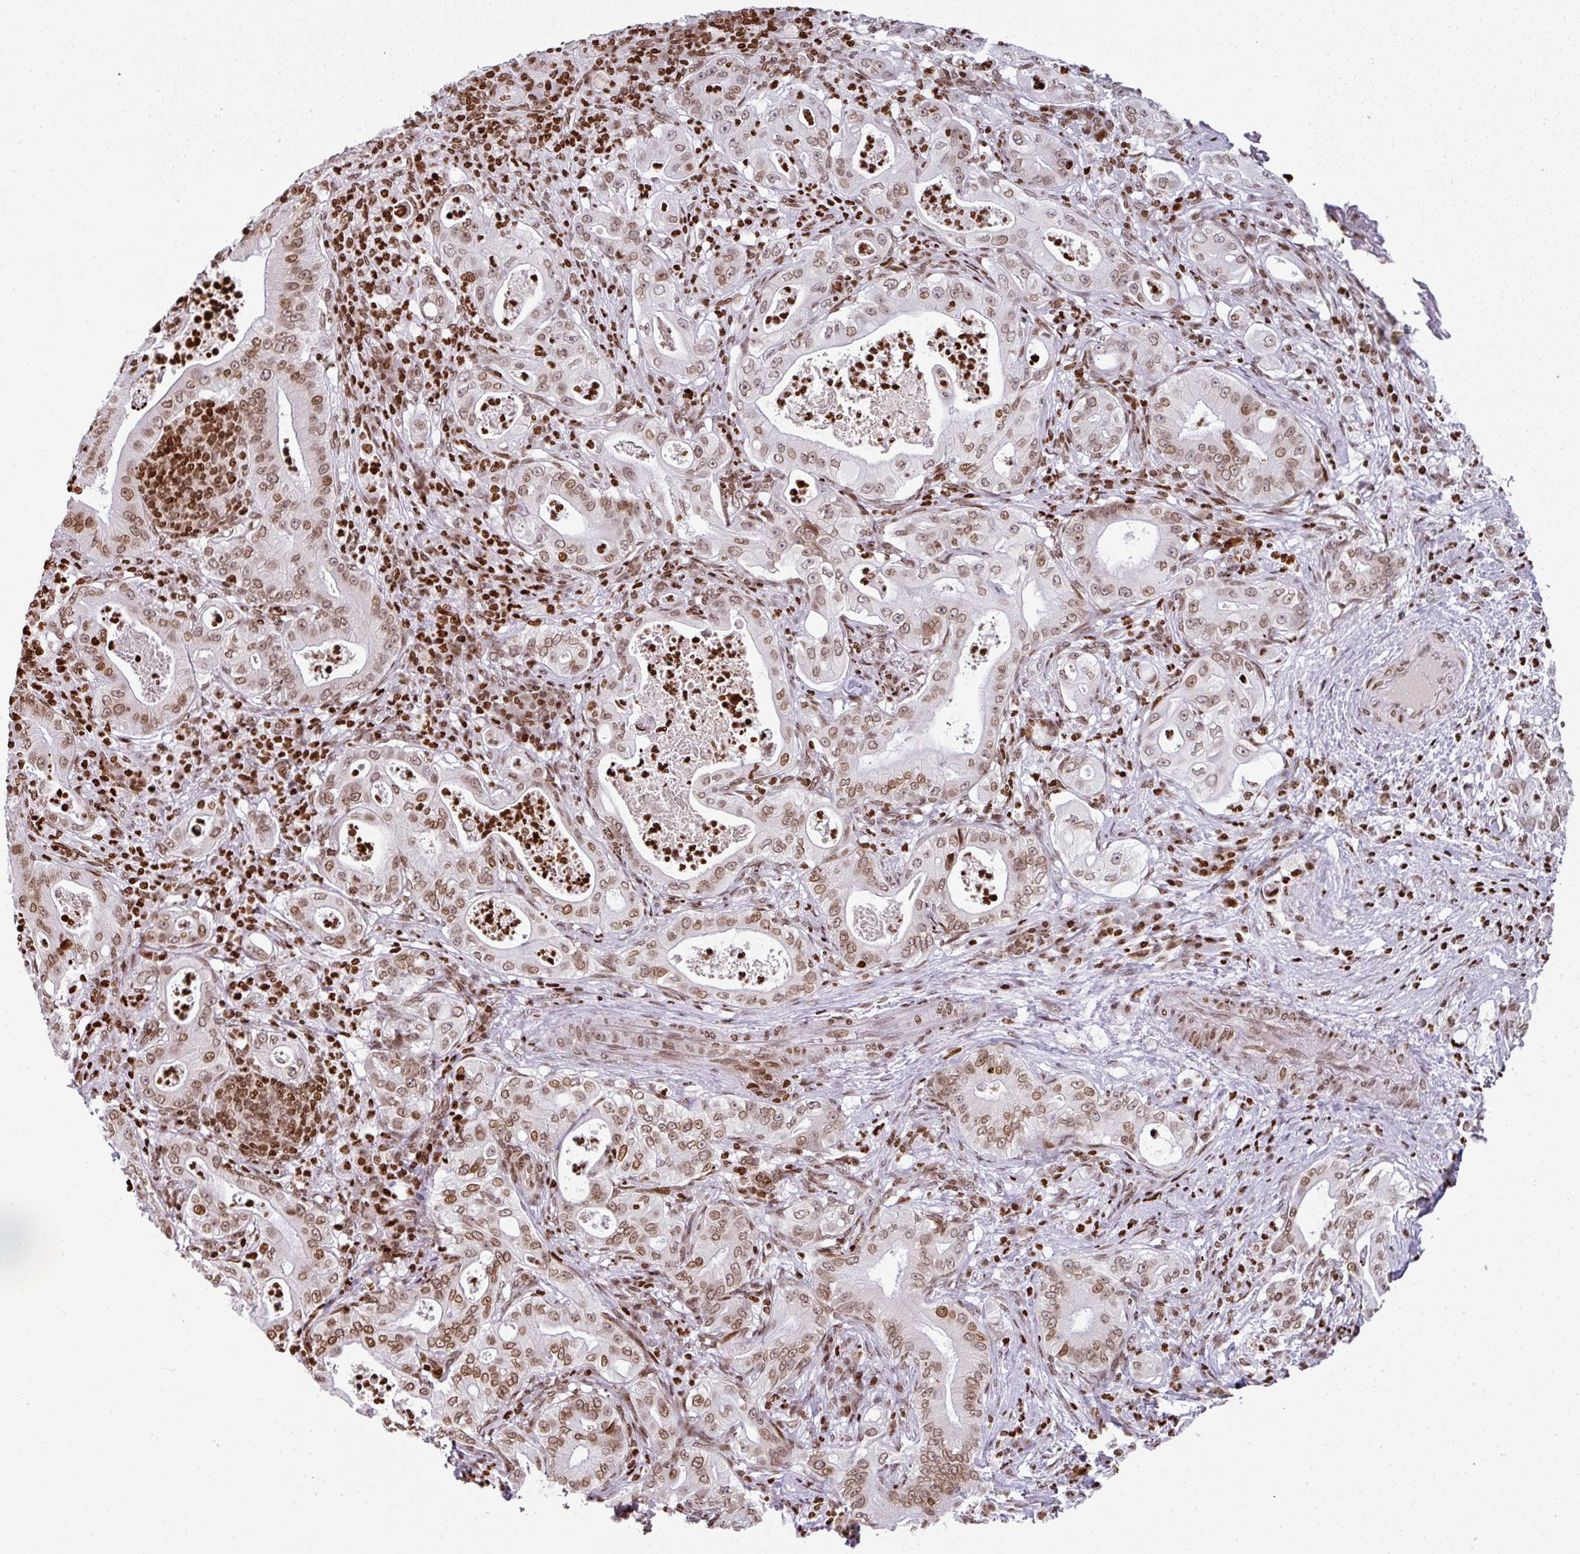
{"staining": {"intensity": "moderate", "quantity": ">75%", "location": "nuclear"}, "tissue": "pancreatic cancer", "cell_type": "Tumor cells", "image_type": "cancer", "snomed": [{"axis": "morphology", "description": "Adenocarcinoma, NOS"}, {"axis": "topography", "description": "Pancreas"}], "caption": "IHC staining of pancreatic cancer, which demonstrates medium levels of moderate nuclear expression in about >75% of tumor cells indicating moderate nuclear protein positivity. The staining was performed using DAB (3,3'-diaminobenzidine) (brown) for protein detection and nuclei were counterstained in hematoxylin (blue).", "gene": "RASL11A", "patient": {"sex": "male", "age": 71}}